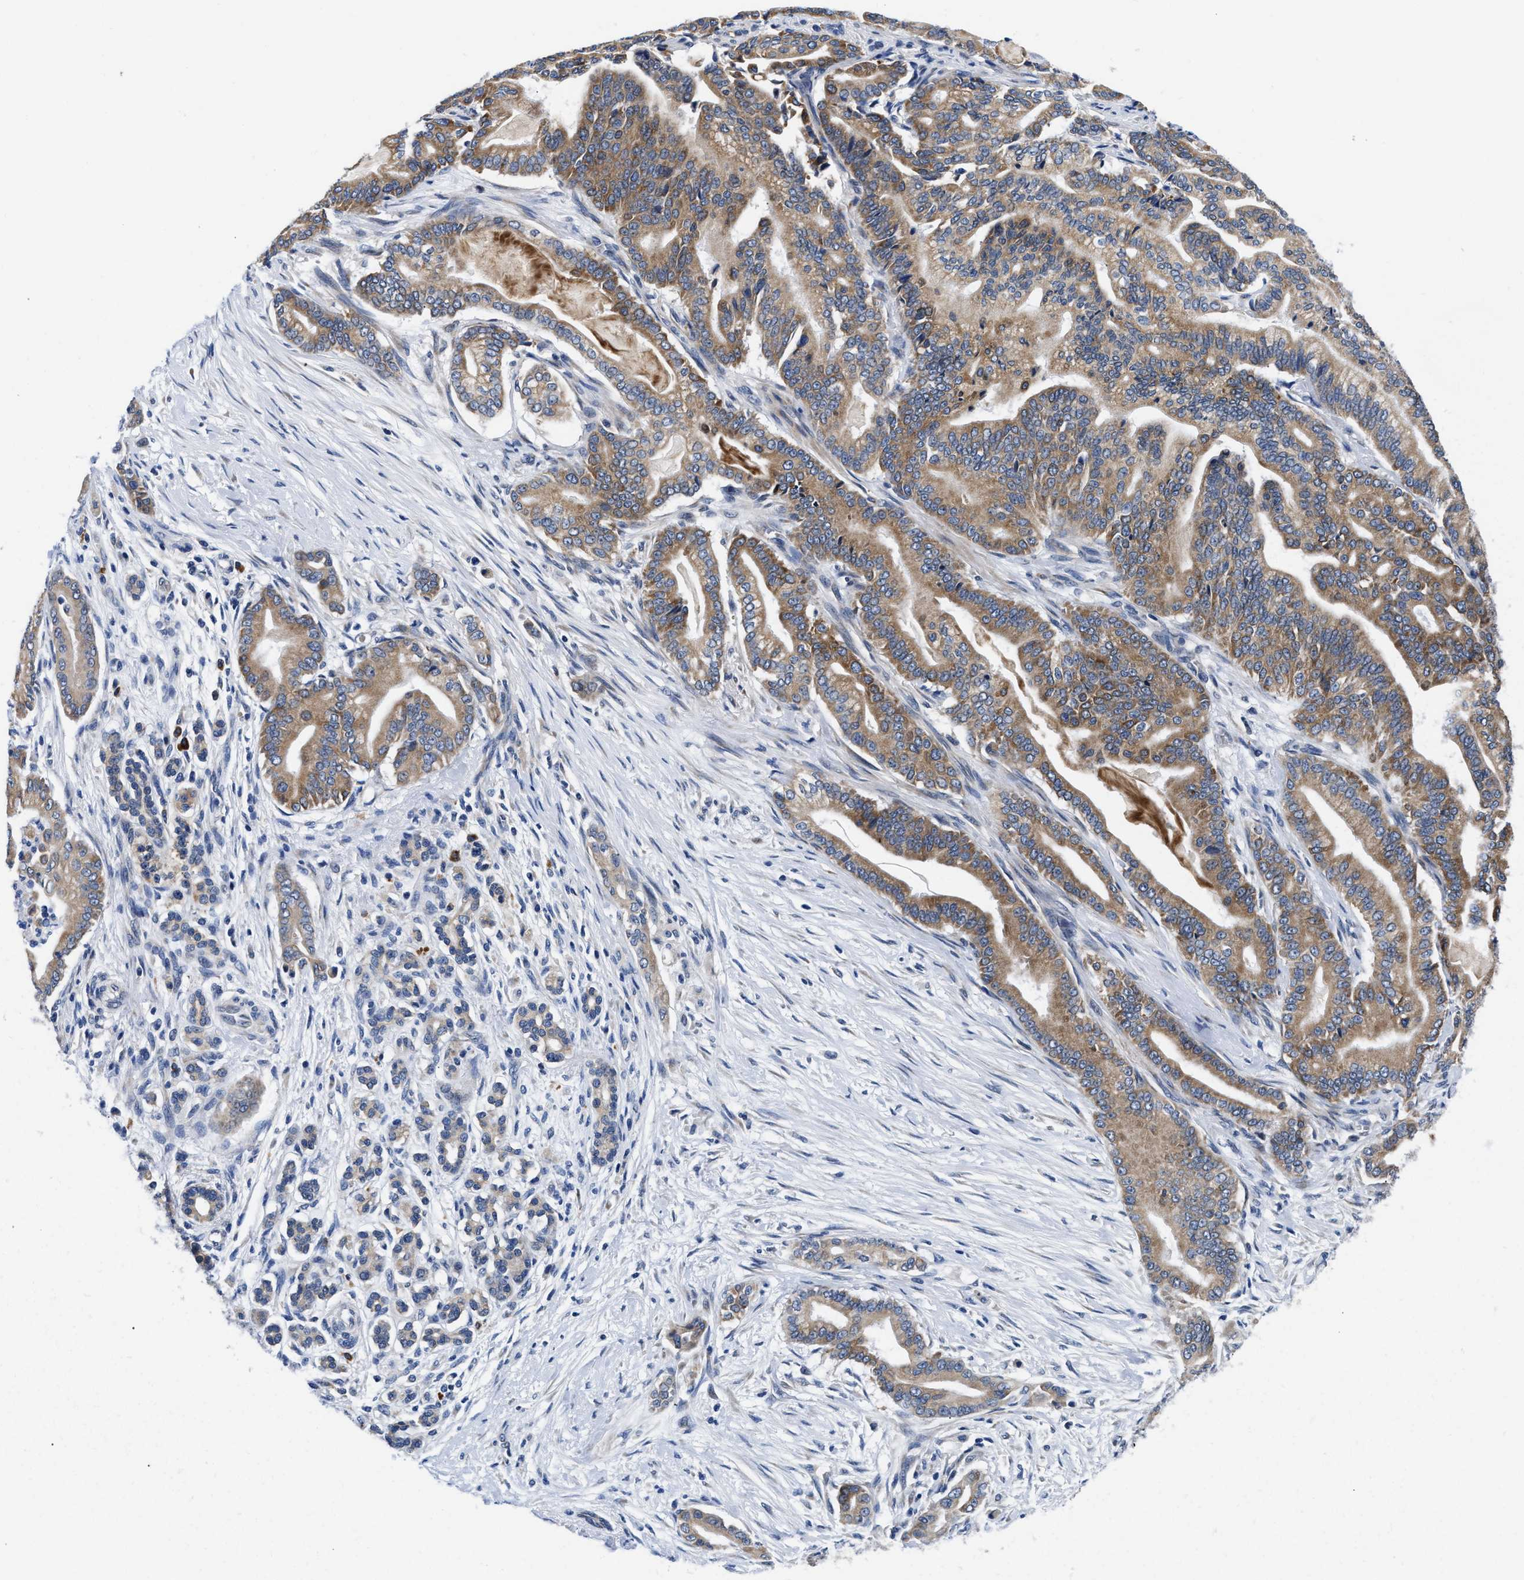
{"staining": {"intensity": "moderate", "quantity": ">75%", "location": "cytoplasmic/membranous"}, "tissue": "pancreatic cancer", "cell_type": "Tumor cells", "image_type": "cancer", "snomed": [{"axis": "morphology", "description": "Normal tissue, NOS"}, {"axis": "morphology", "description": "Adenocarcinoma, NOS"}, {"axis": "topography", "description": "Pancreas"}], "caption": "Moderate cytoplasmic/membranous positivity is present in approximately >75% of tumor cells in pancreatic adenocarcinoma.", "gene": "RINT1", "patient": {"sex": "male", "age": 63}}